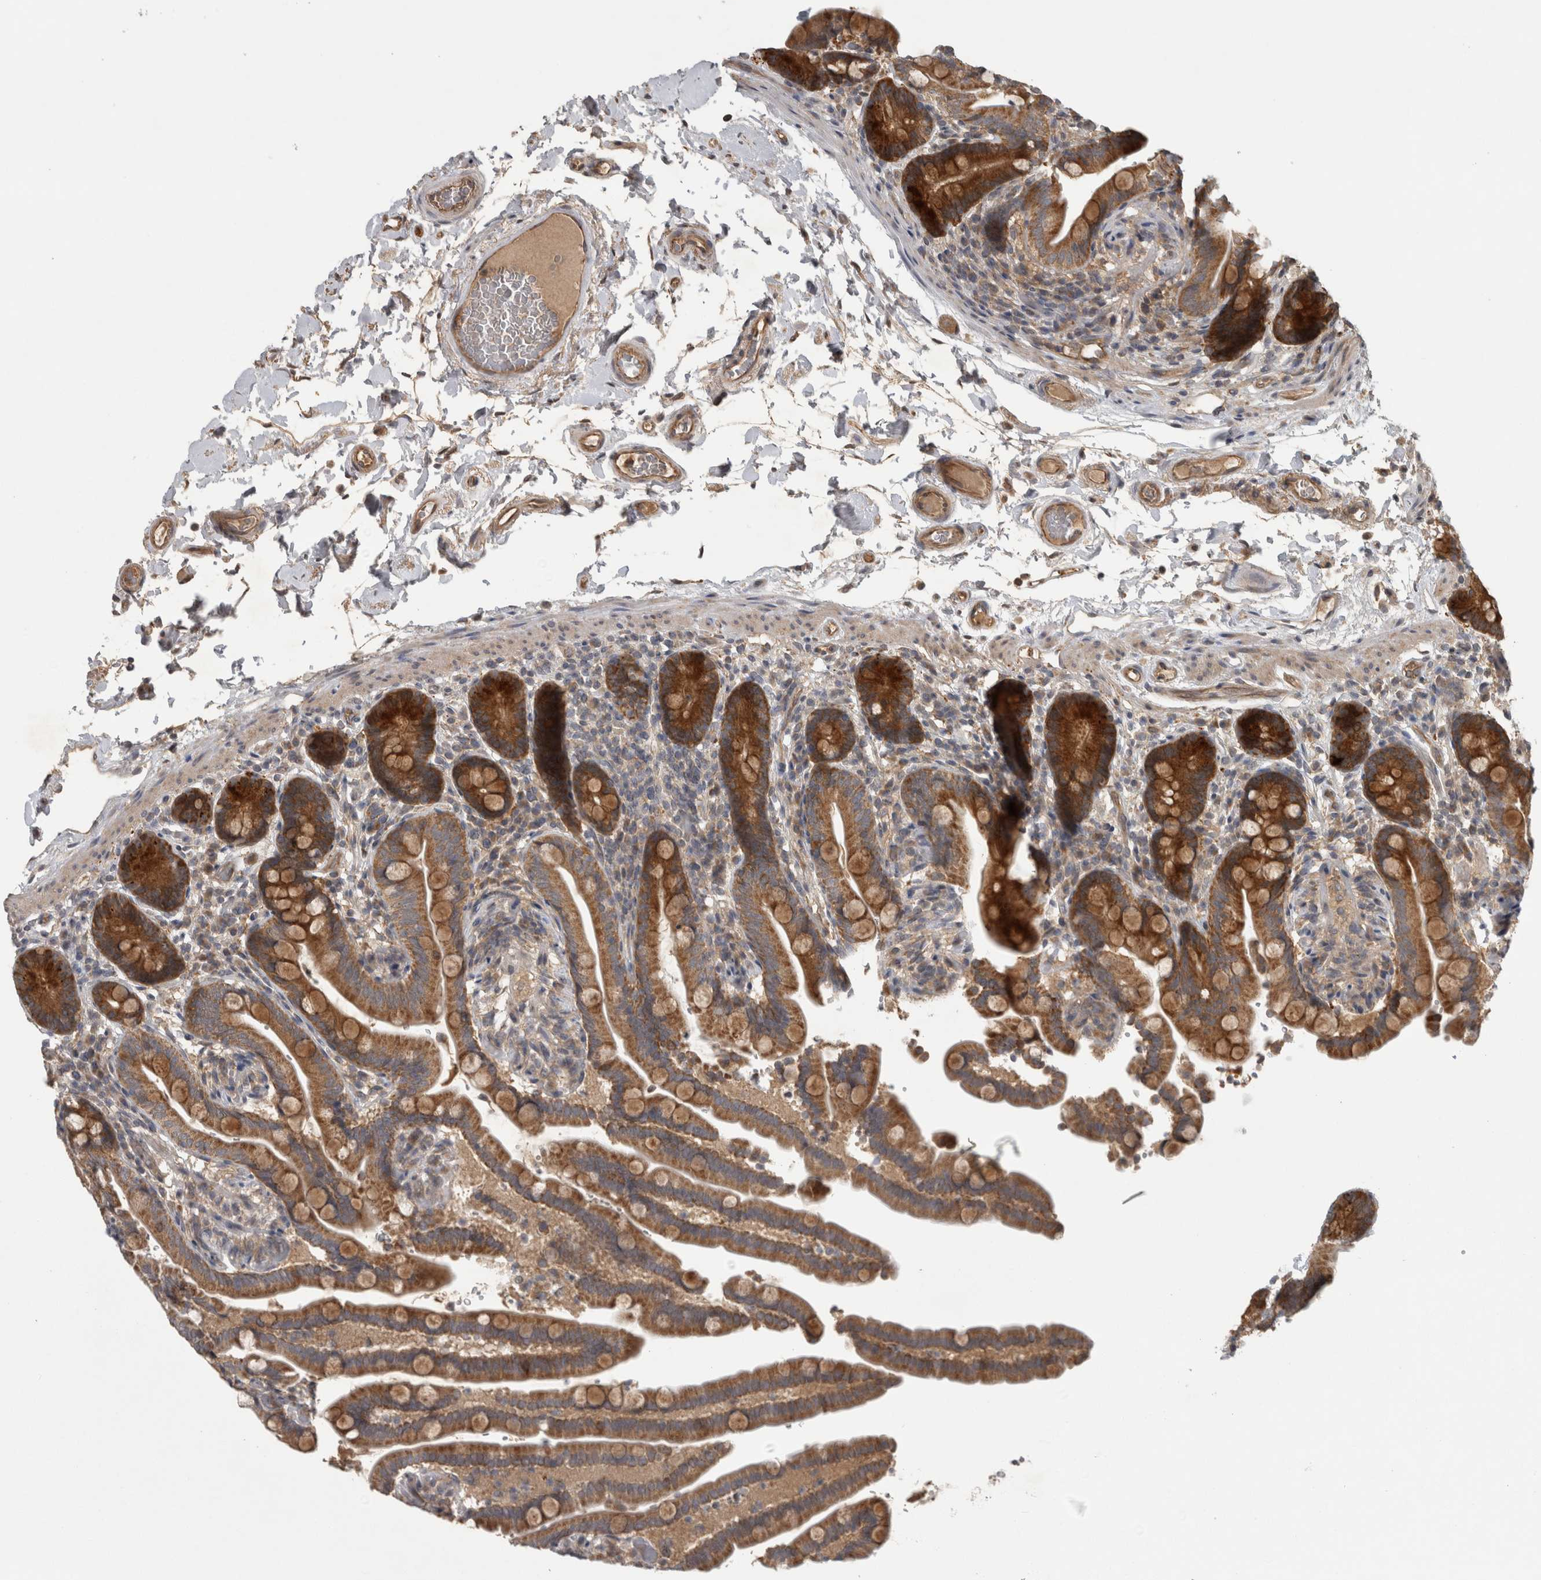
{"staining": {"intensity": "moderate", "quantity": ">75%", "location": "cytoplasmic/membranous"}, "tissue": "colon", "cell_type": "Endothelial cells", "image_type": "normal", "snomed": [{"axis": "morphology", "description": "Normal tissue, NOS"}, {"axis": "topography", "description": "Smooth muscle"}, {"axis": "topography", "description": "Colon"}], "caption": "Immunohistochemical staining of unremarkable human colon demonstrates medium levels of moderate cytoplasmic/membranous staining in about >75% of endothelial cells.", "gene": "TRMT61B", "patient": {"sex": "male", "age": 73}}